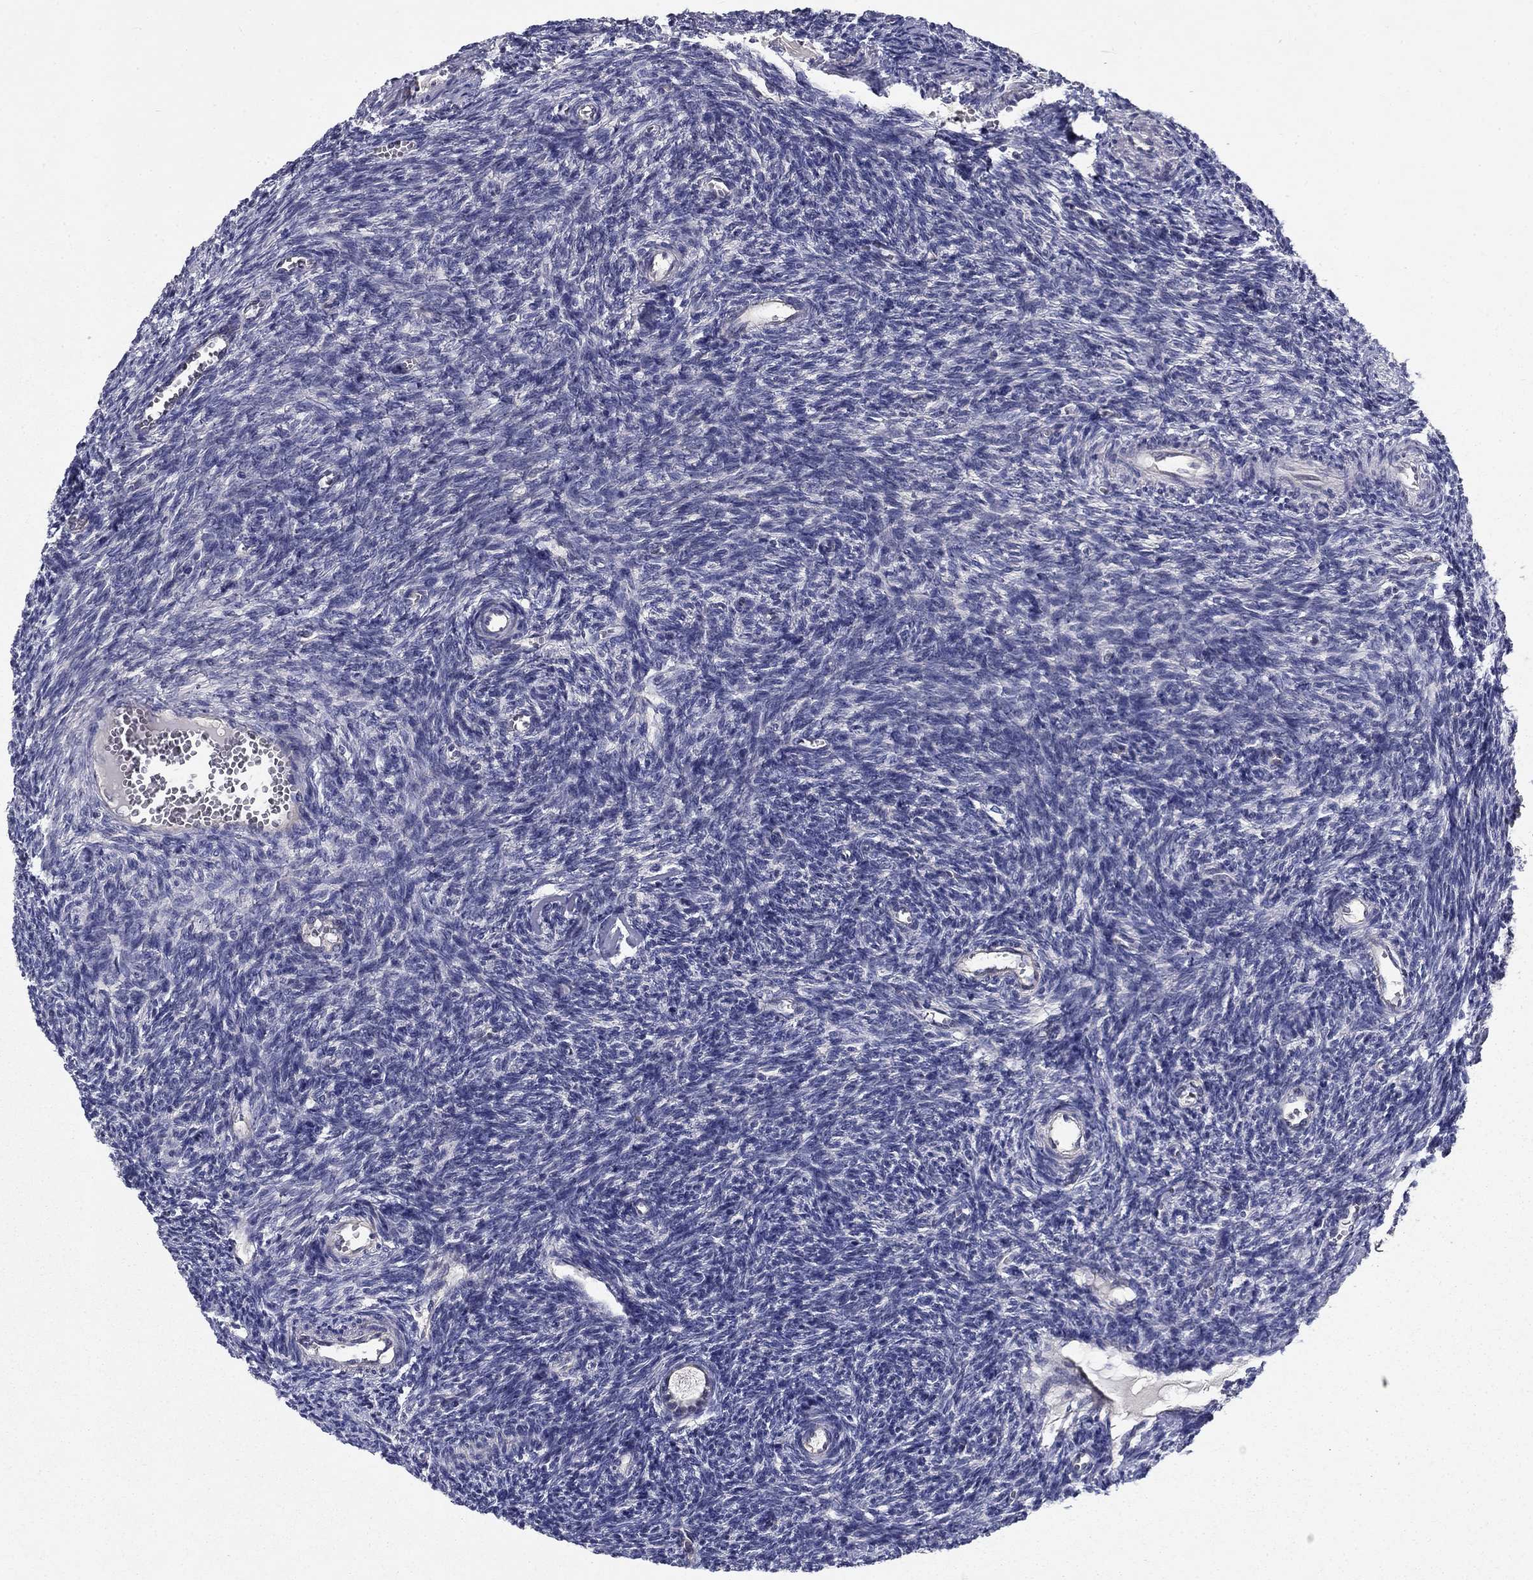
{"staining": {"intensity": "negative", "quantity": "none", "location": "none"}, "tissue": "ovary", "cell_type": "Follicle cells", "image_type": "normal", "snomed": [{"axis": "morphology", "description": "Normal tissue, NOS"}, {"axis": "topography", "description": "Ovary"}], "caption": "Human ovary stained for a protein using IHC reveals no positivity in follicle cells.", "gene": "GLTP", "patient": {"sex": "female", "age": 27}}